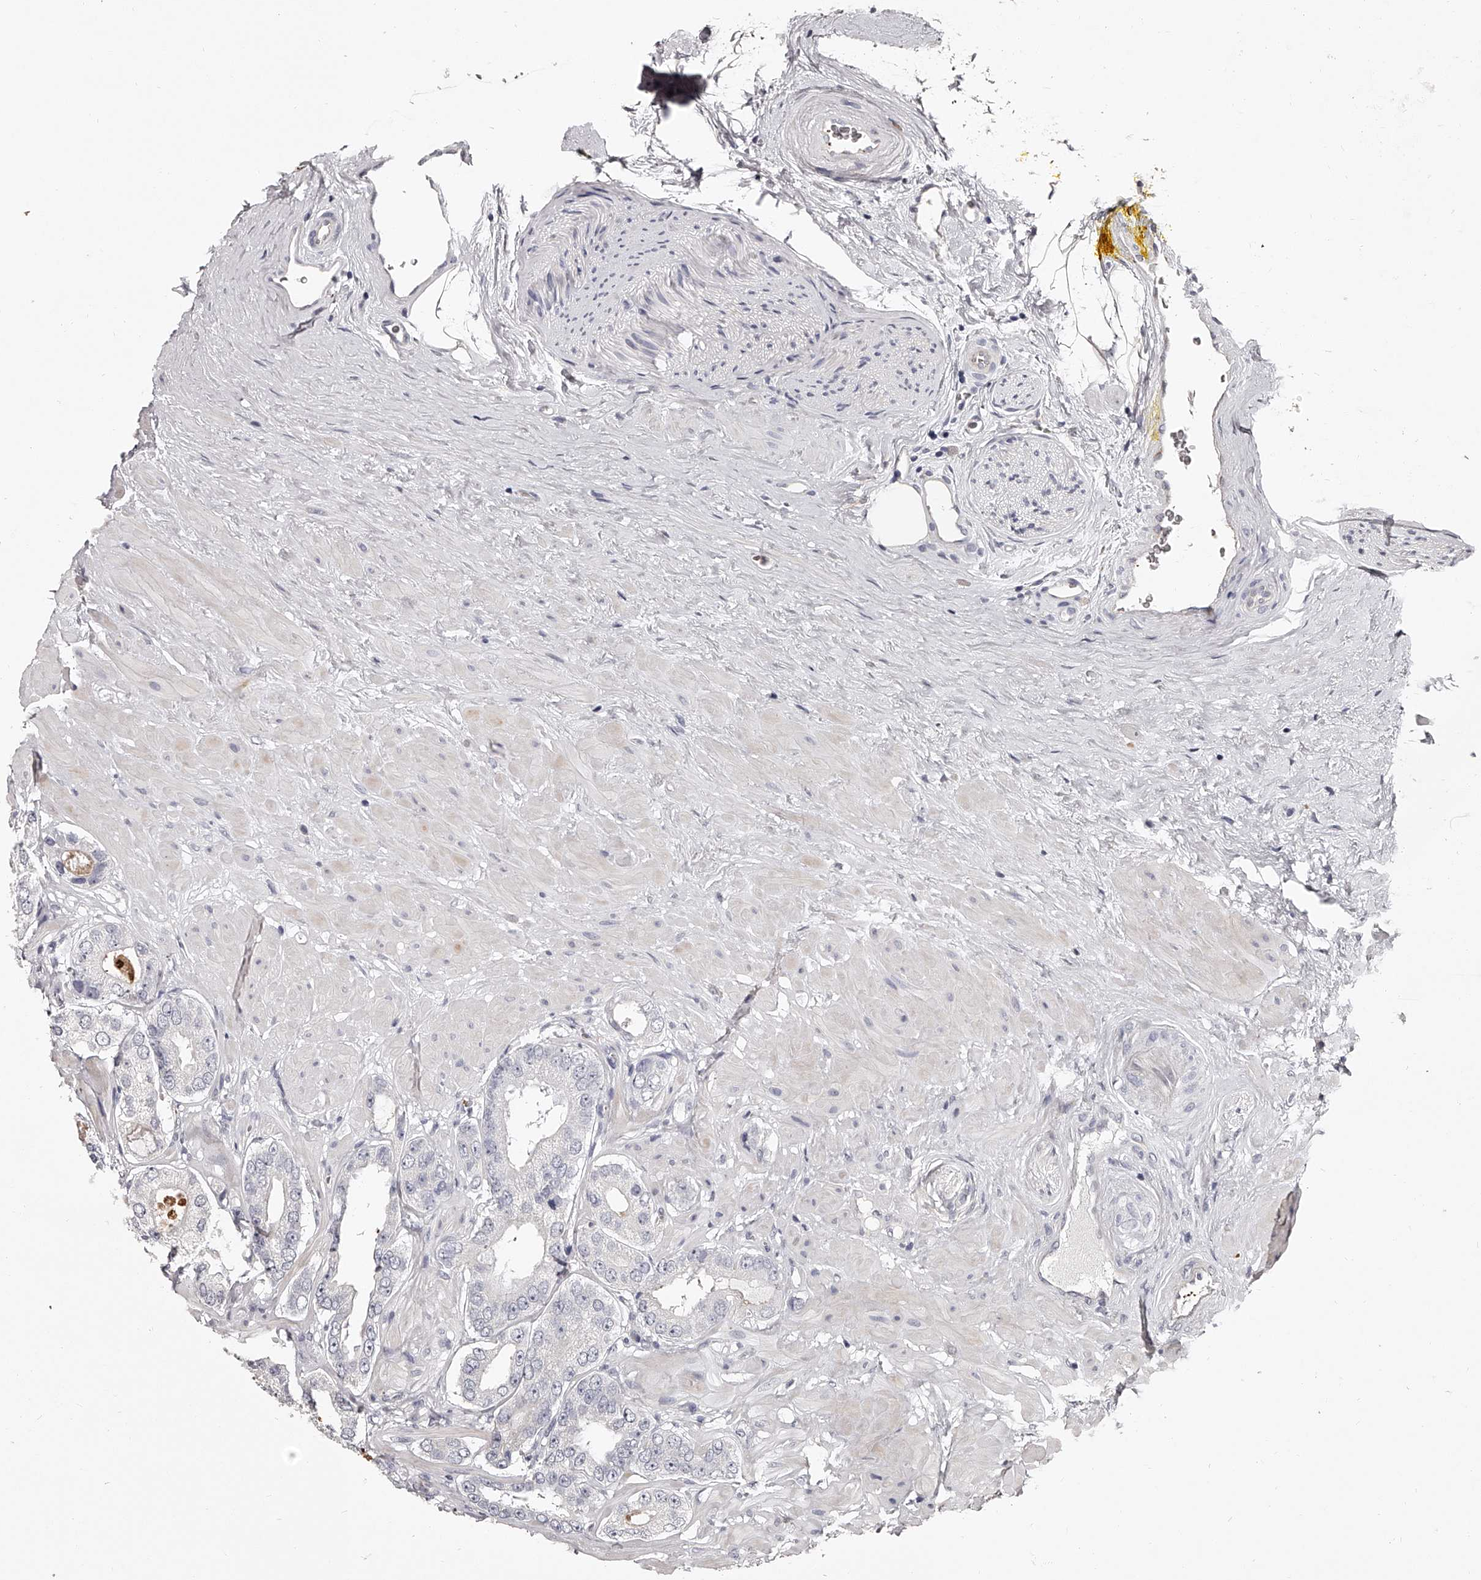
{"staining": {"intensity": "negative", "quantity": "none", "location": "none"}, "tissue": "prostate cancer", "cell_type": "Tumor cells", "image_type": "cancer", "snomed": [{"axis": "morphology", "description": "Adenocarcinoma, High grade"}, {"axis": "topography", "description": "Prostate"}], "caption": "IHC of human high-grade adenocarcinoma (prostate) reveals no expression in tumor cells.", "gene": "URGCP", "patient": {"sex": "male", "age": 59}}